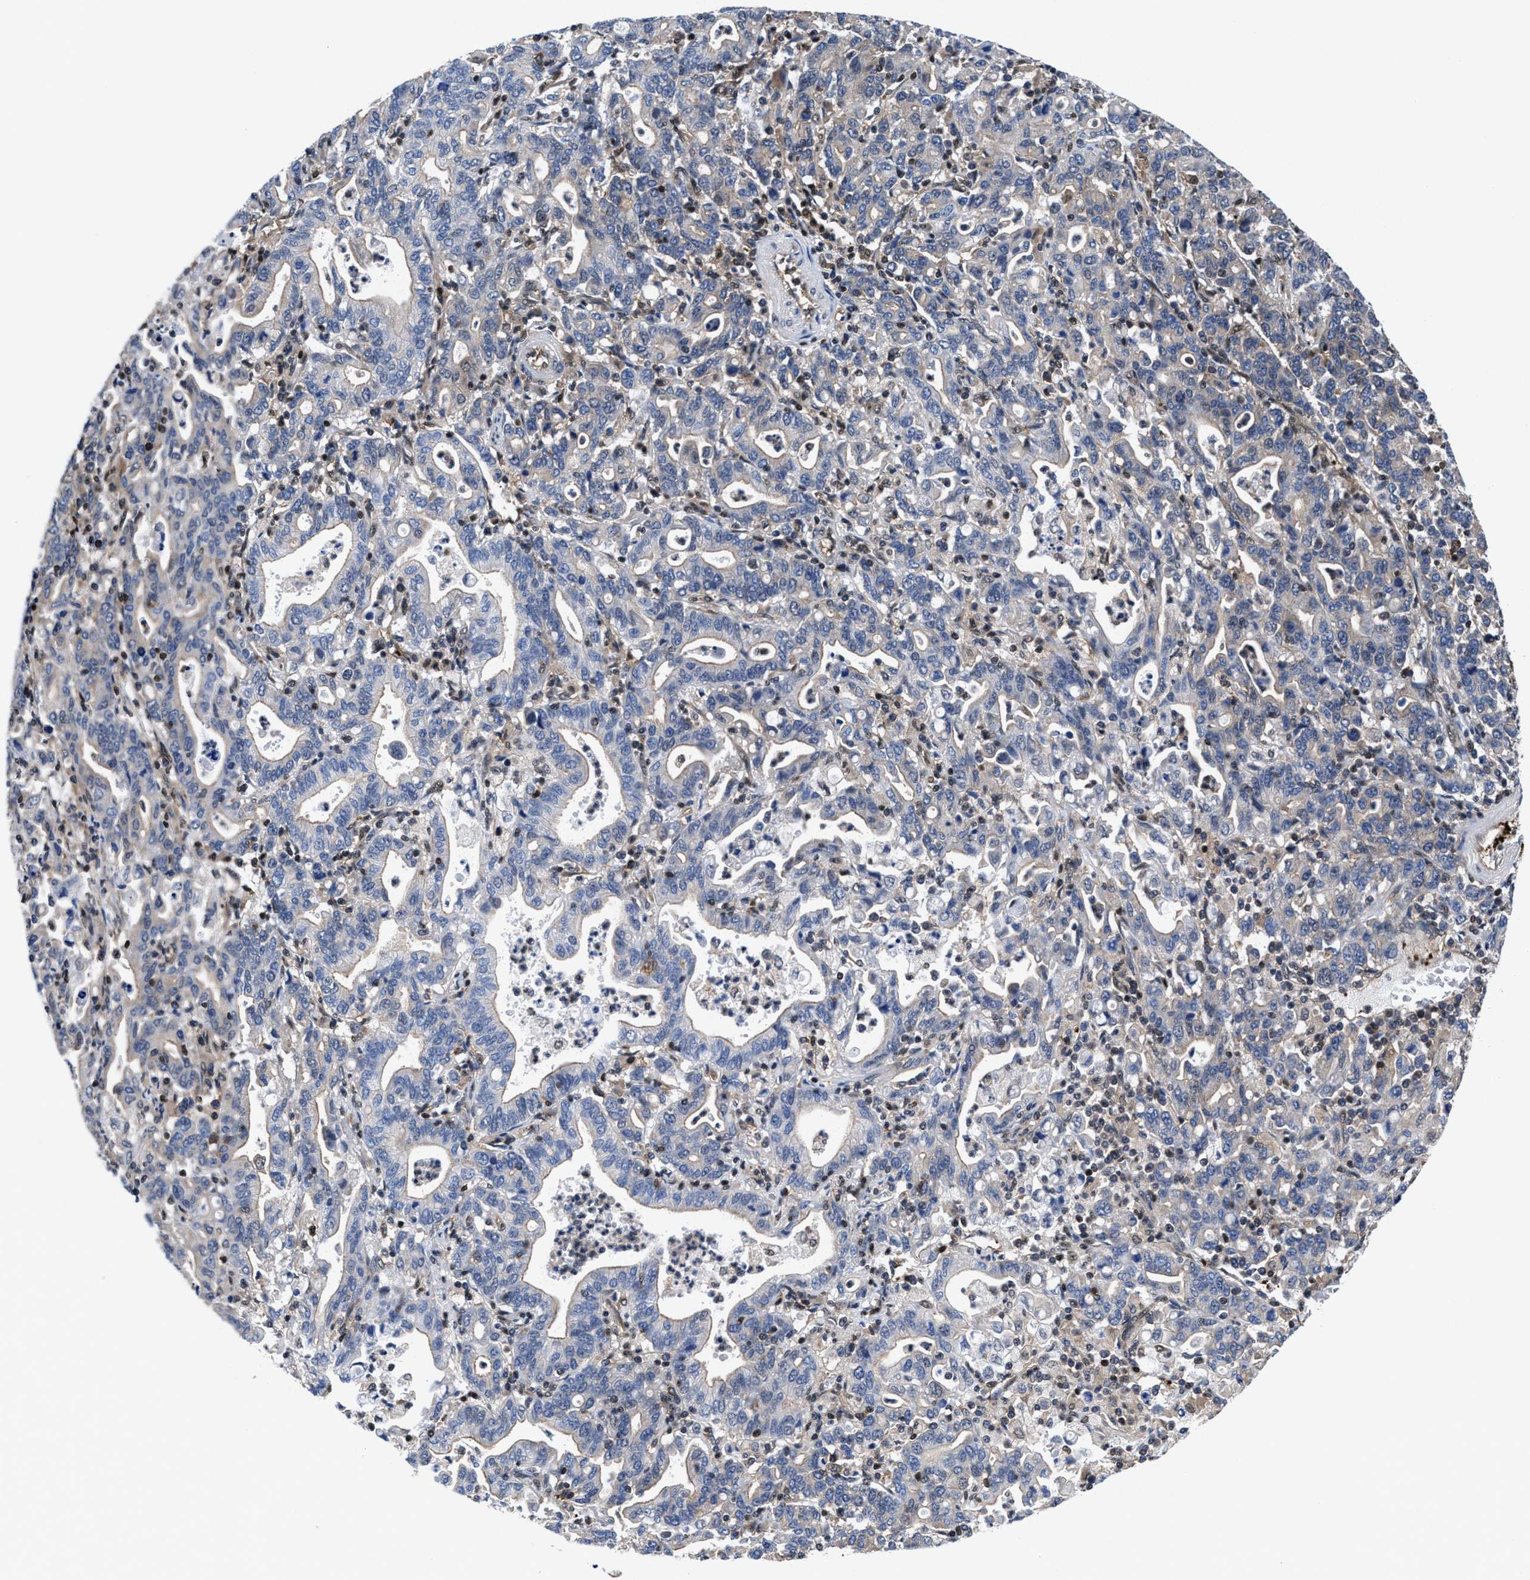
{"staining": {"intensity": "negative", "quantity": "none", "location": "none"}, "tissue": "stomach cancer", "cell_type": "Tumor cells", "image_type": "cancer", "snomed": [{"axis": "morphology", "description": "Adenocarcinoma, NOS"}, {"axis": "topography", "description": "Stomach, upper"}], "caption": "A high-resolution image shows IHC staining of stomach adenocarcinoma, which reveals no significant expression in tumor cells.", "gene": "ACLY", "patient": {"sex": "male", "age": 69}}